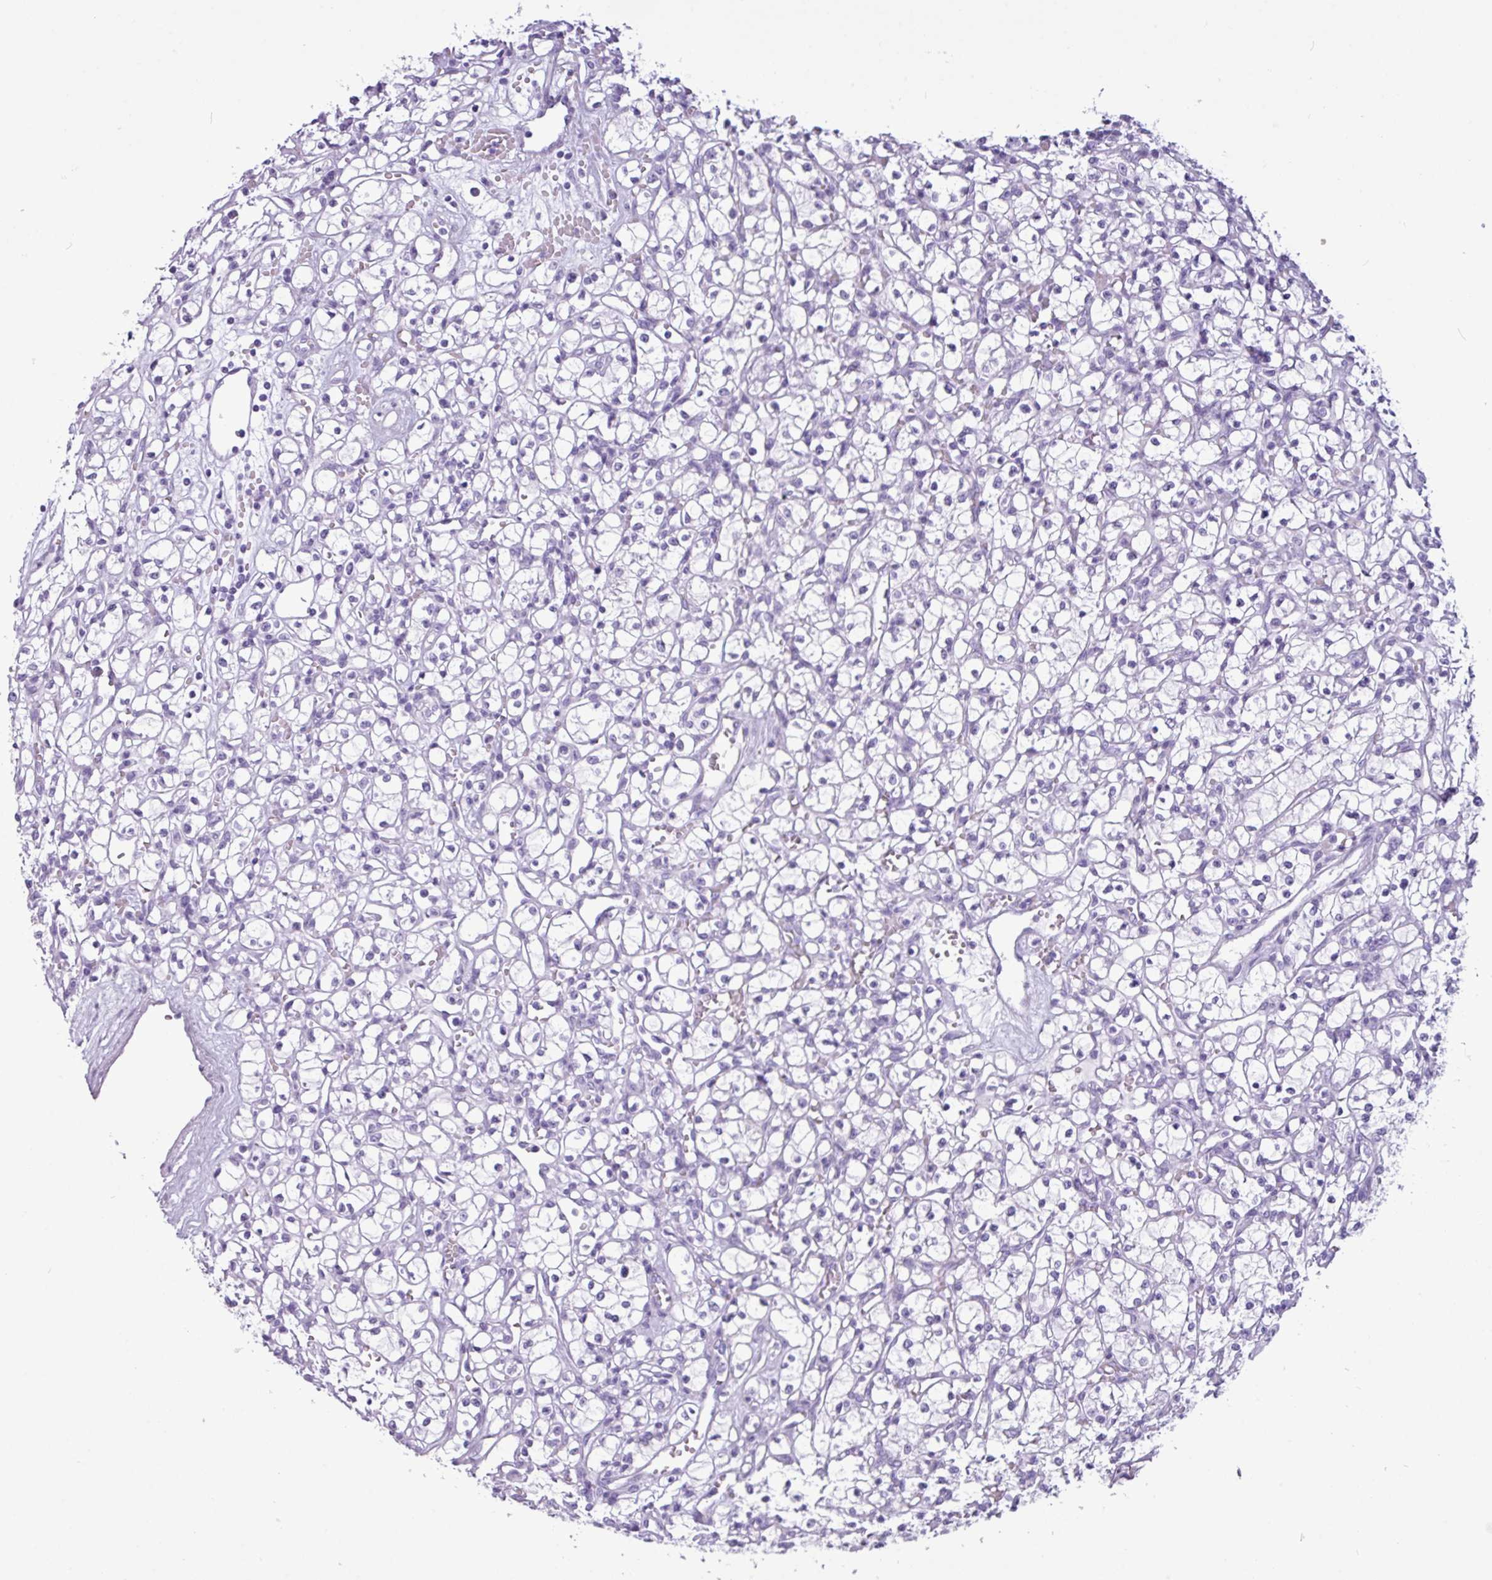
{"staining": {"intensity": "negative", "quantity": "none", "location": "none"}, "tissue": "renal cancer", "cell_type": "Tumor cells", "image_type": "cancer", "snomed": [{"axis": "morphology", "description": "Adenocarcinoma, NOS"}, {"axis": "topography", "description": "Kidney"}], "caption": "Immunohistochemical staining of human renal cancer (adenocarcinoma) displays no significant positivity in tumor cells.", "gene": "AMY1B", "patient": {"sex": "female", "age": 59}}